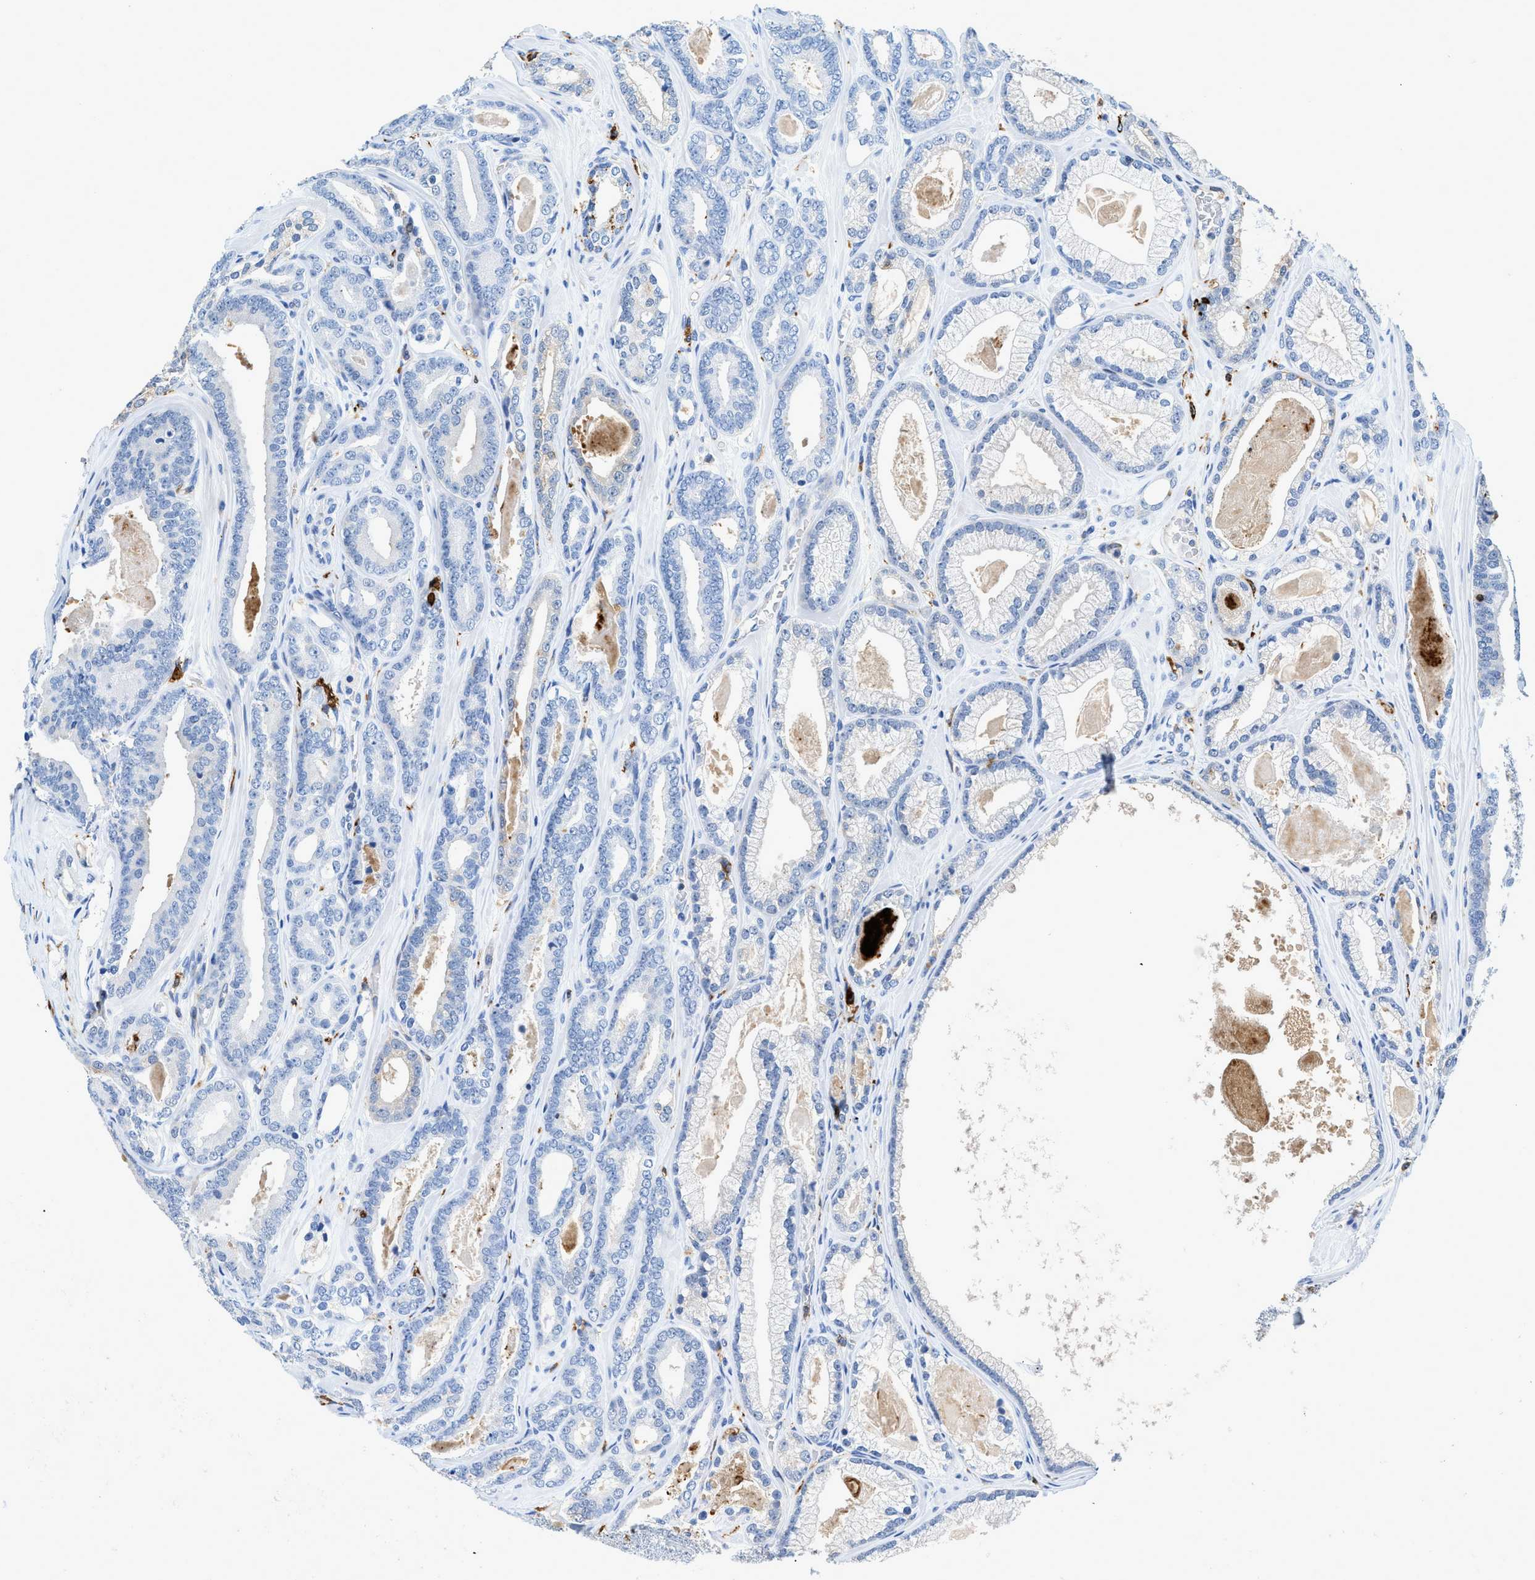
{"staining": {"intensity": "negative", "quantity": "none", "location": "none"}, "tissue": "prostate cancer", "cell_type": "Tumor cells", "image_type": "cancer", "snomed": [{"axis": "morphology", "description": "Adenocarcinoma, High grade"}, {"axis": "topography", "description": "Prostate"}], "caption": "Tumor cells are negative for protein expression in human high-grade adenocarcinoma (prostate).", "gene": "CD226", "patient": {"sex": "male", "age": 60}}